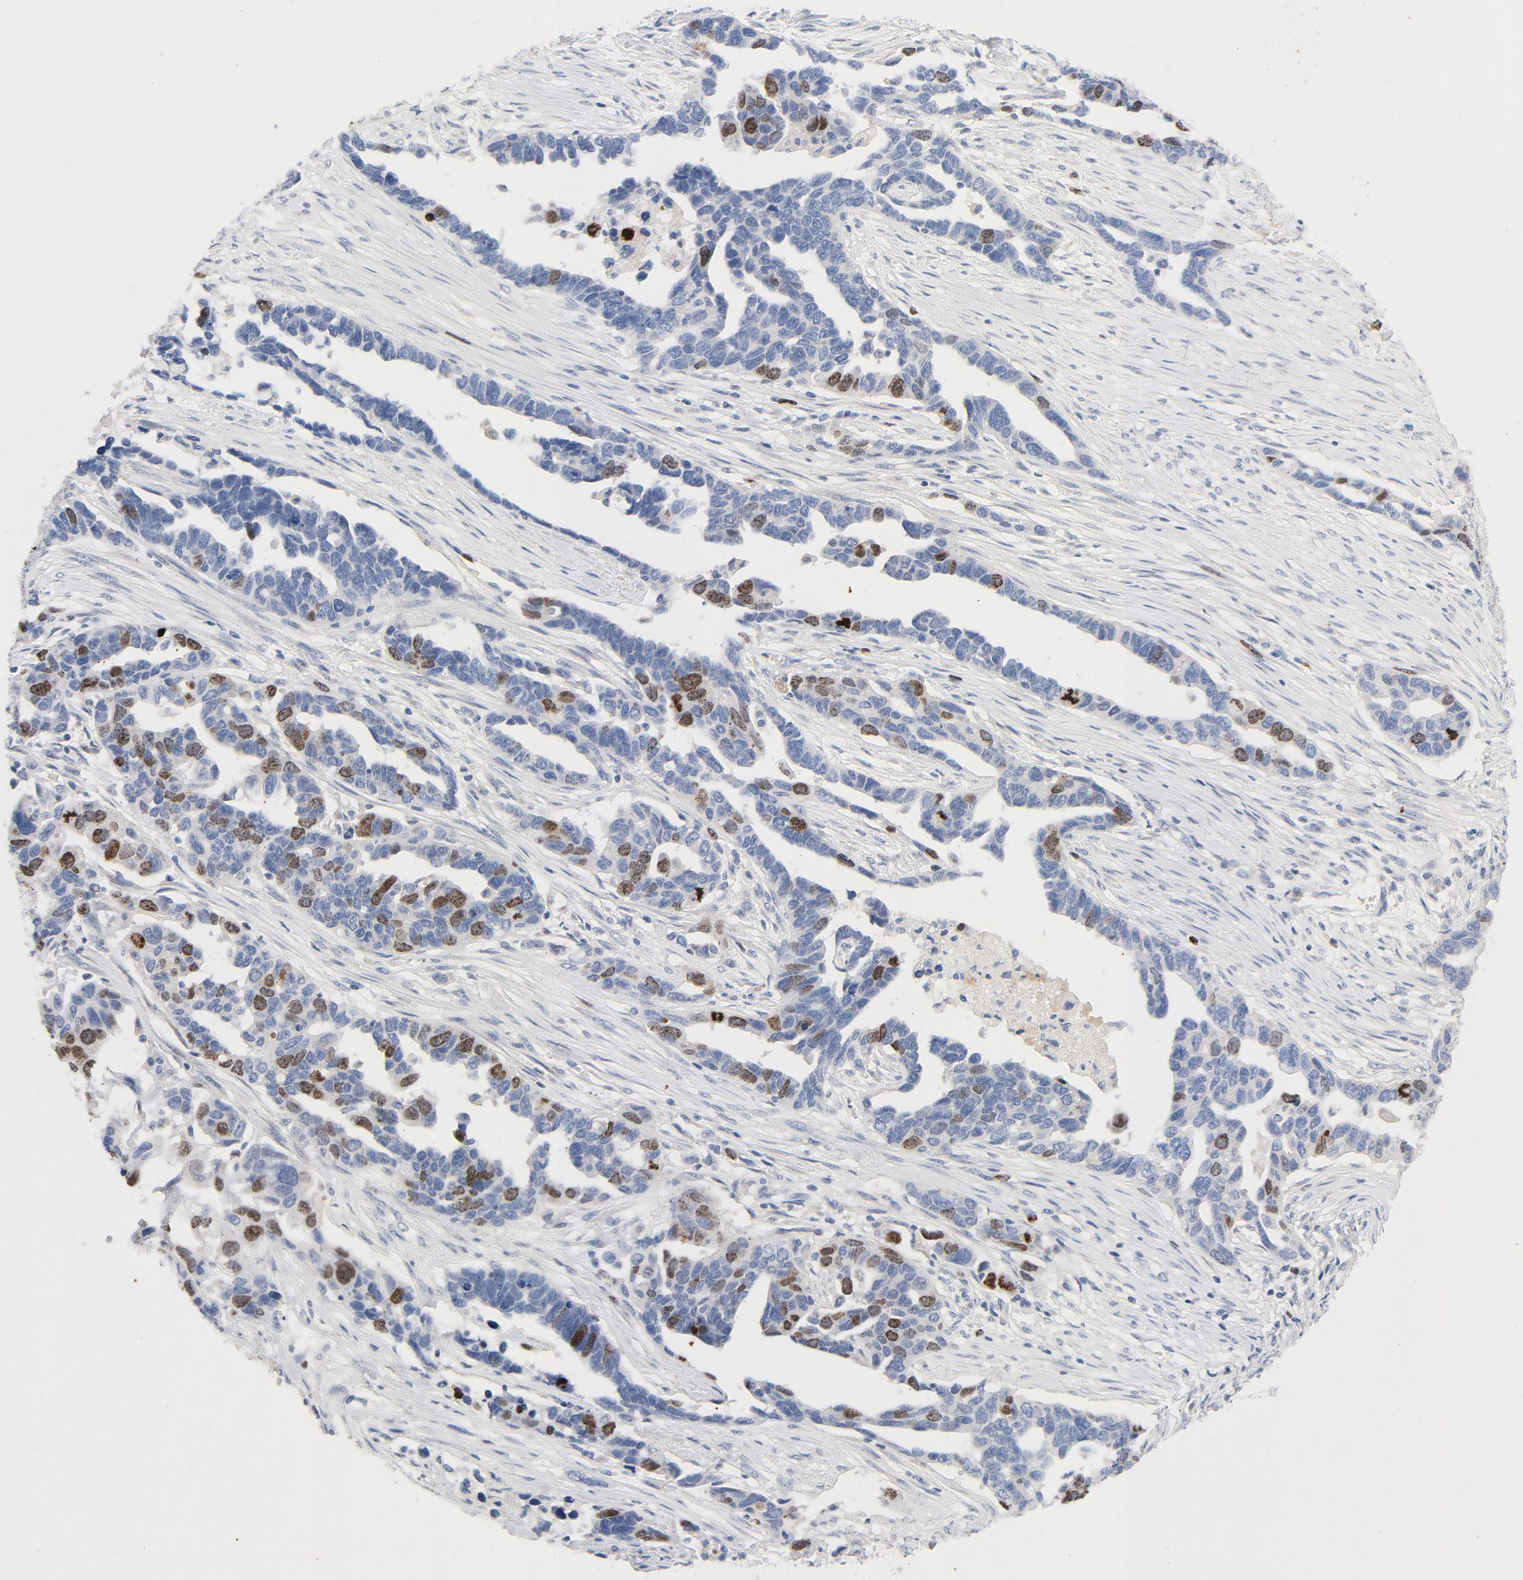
{"staining": {"intensity": "moderate", "quantity": "<25%", "location": "nuclear"}, "tissue": "ovarian cancer", "cell_type": "Tumor cells", "image_type": "cancer", "snomed": [{"axis": "morphology", "description": "Cystadenocarcinoma, serous, NOS"}, {"axis": "topography", "description": "Ovary"}], "caption": "DAB immunohistochemical staining of human serous cystadenocarcinoma (ovarian) reveals moderate nuclear protein positivity in about <25% of tumor cells.", "gene": "BIRC5", "patient": {"sex": "female", "age": 54}}